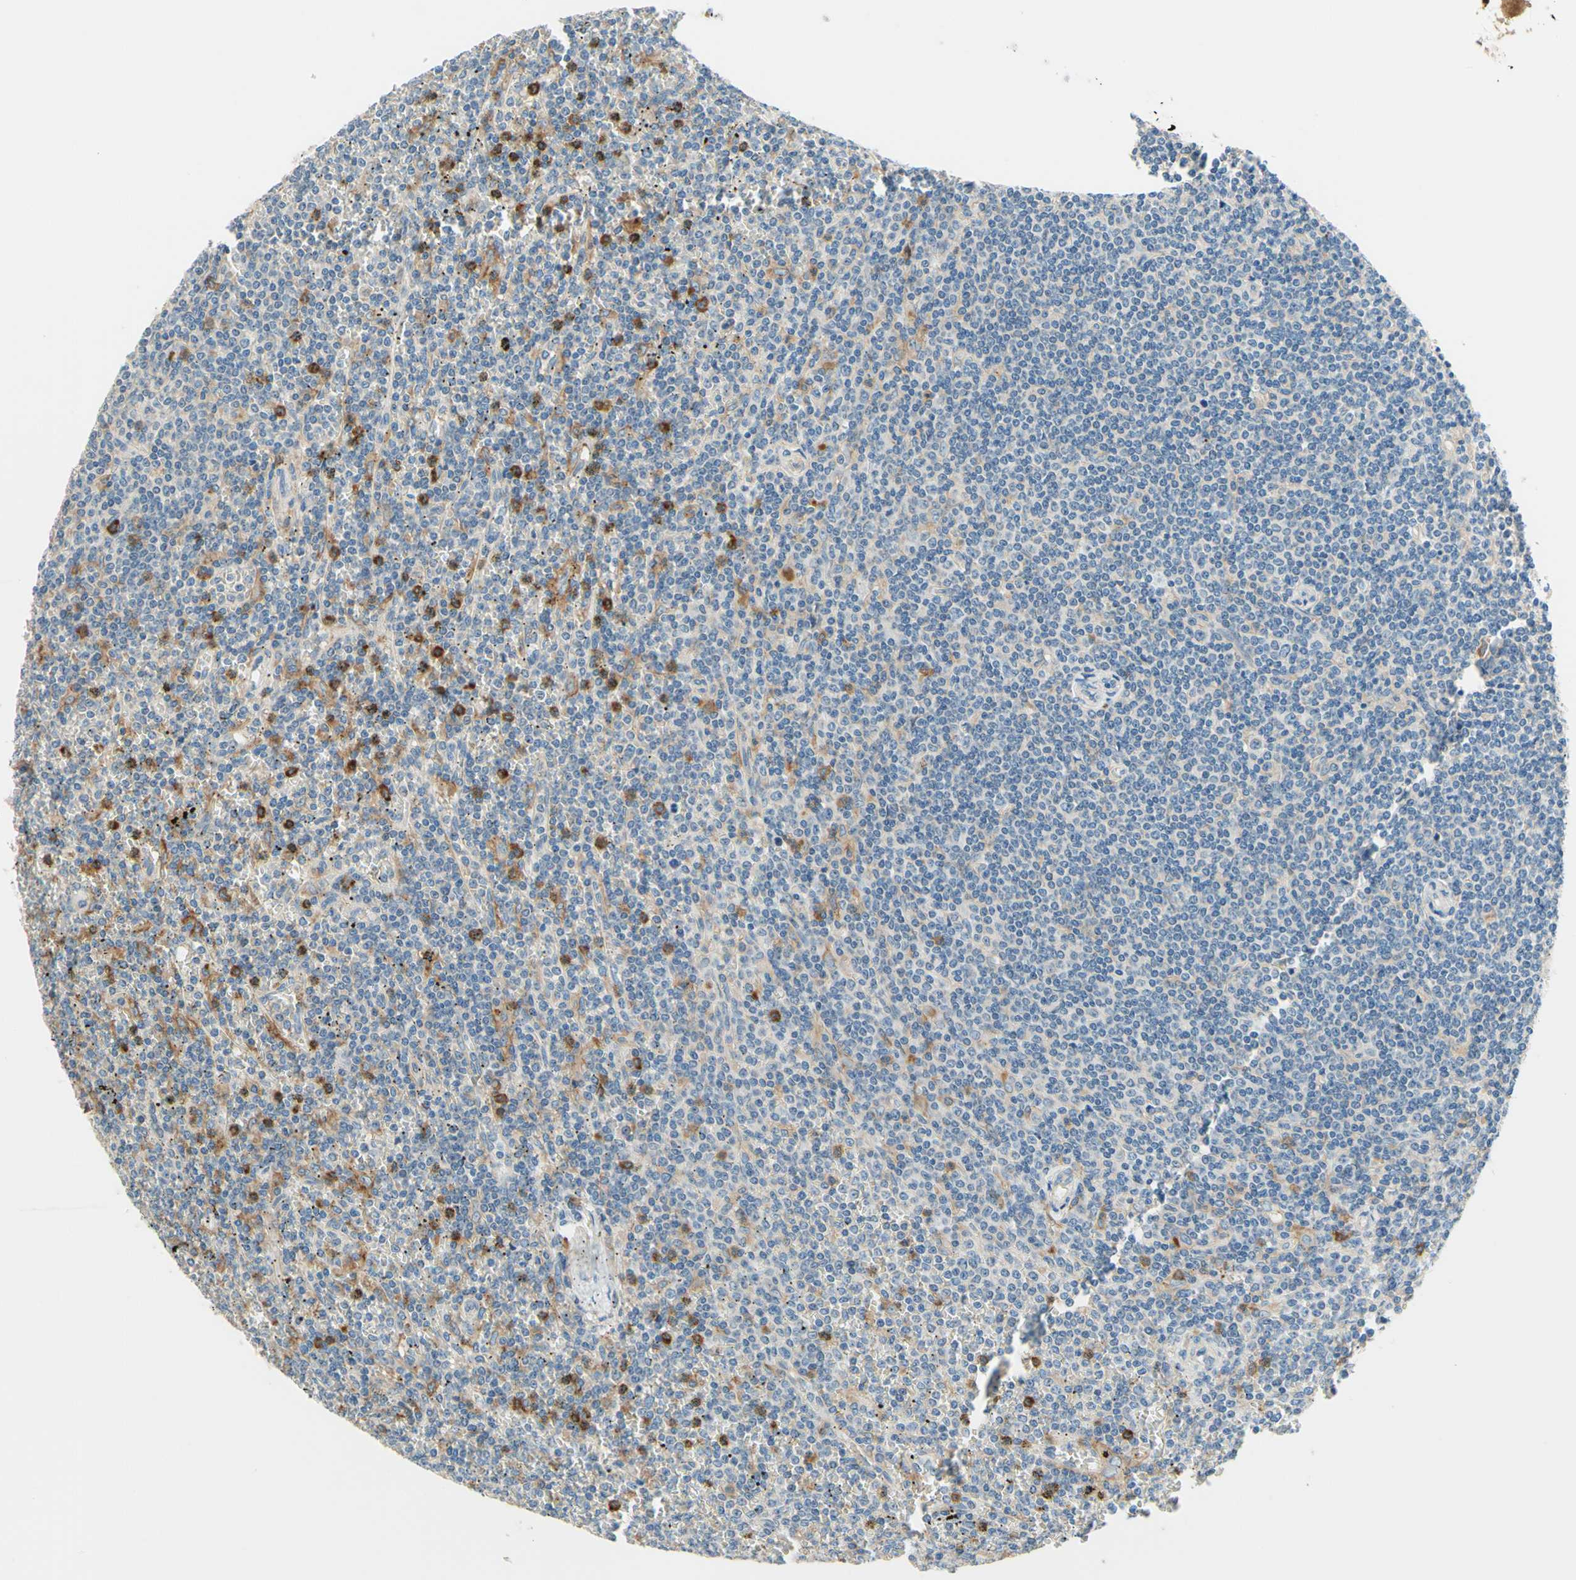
{"staining": {"intensity": "moderate", "quantity": "<25%", "location": "cytoplasmic/membranous"}, "tissue": "lymphoma", "cell_type": "Tumor cells", "image_type": "cancer", "snomed": [{"axis": "morphology", "description": "Malignant lymphoma, non-Hodgkin's type, Low grade"}, {"axis": "topography", "description": "Spleen"}], "caption": "A brown stain shows moderate cytoplasmic/membranous expression of a protein in human low-grade malignant lymphoma, non-Hodgkin's type tumor cells.", "gene": "SIGLEC9", "patient": {"sex": "female", "age": 19}}